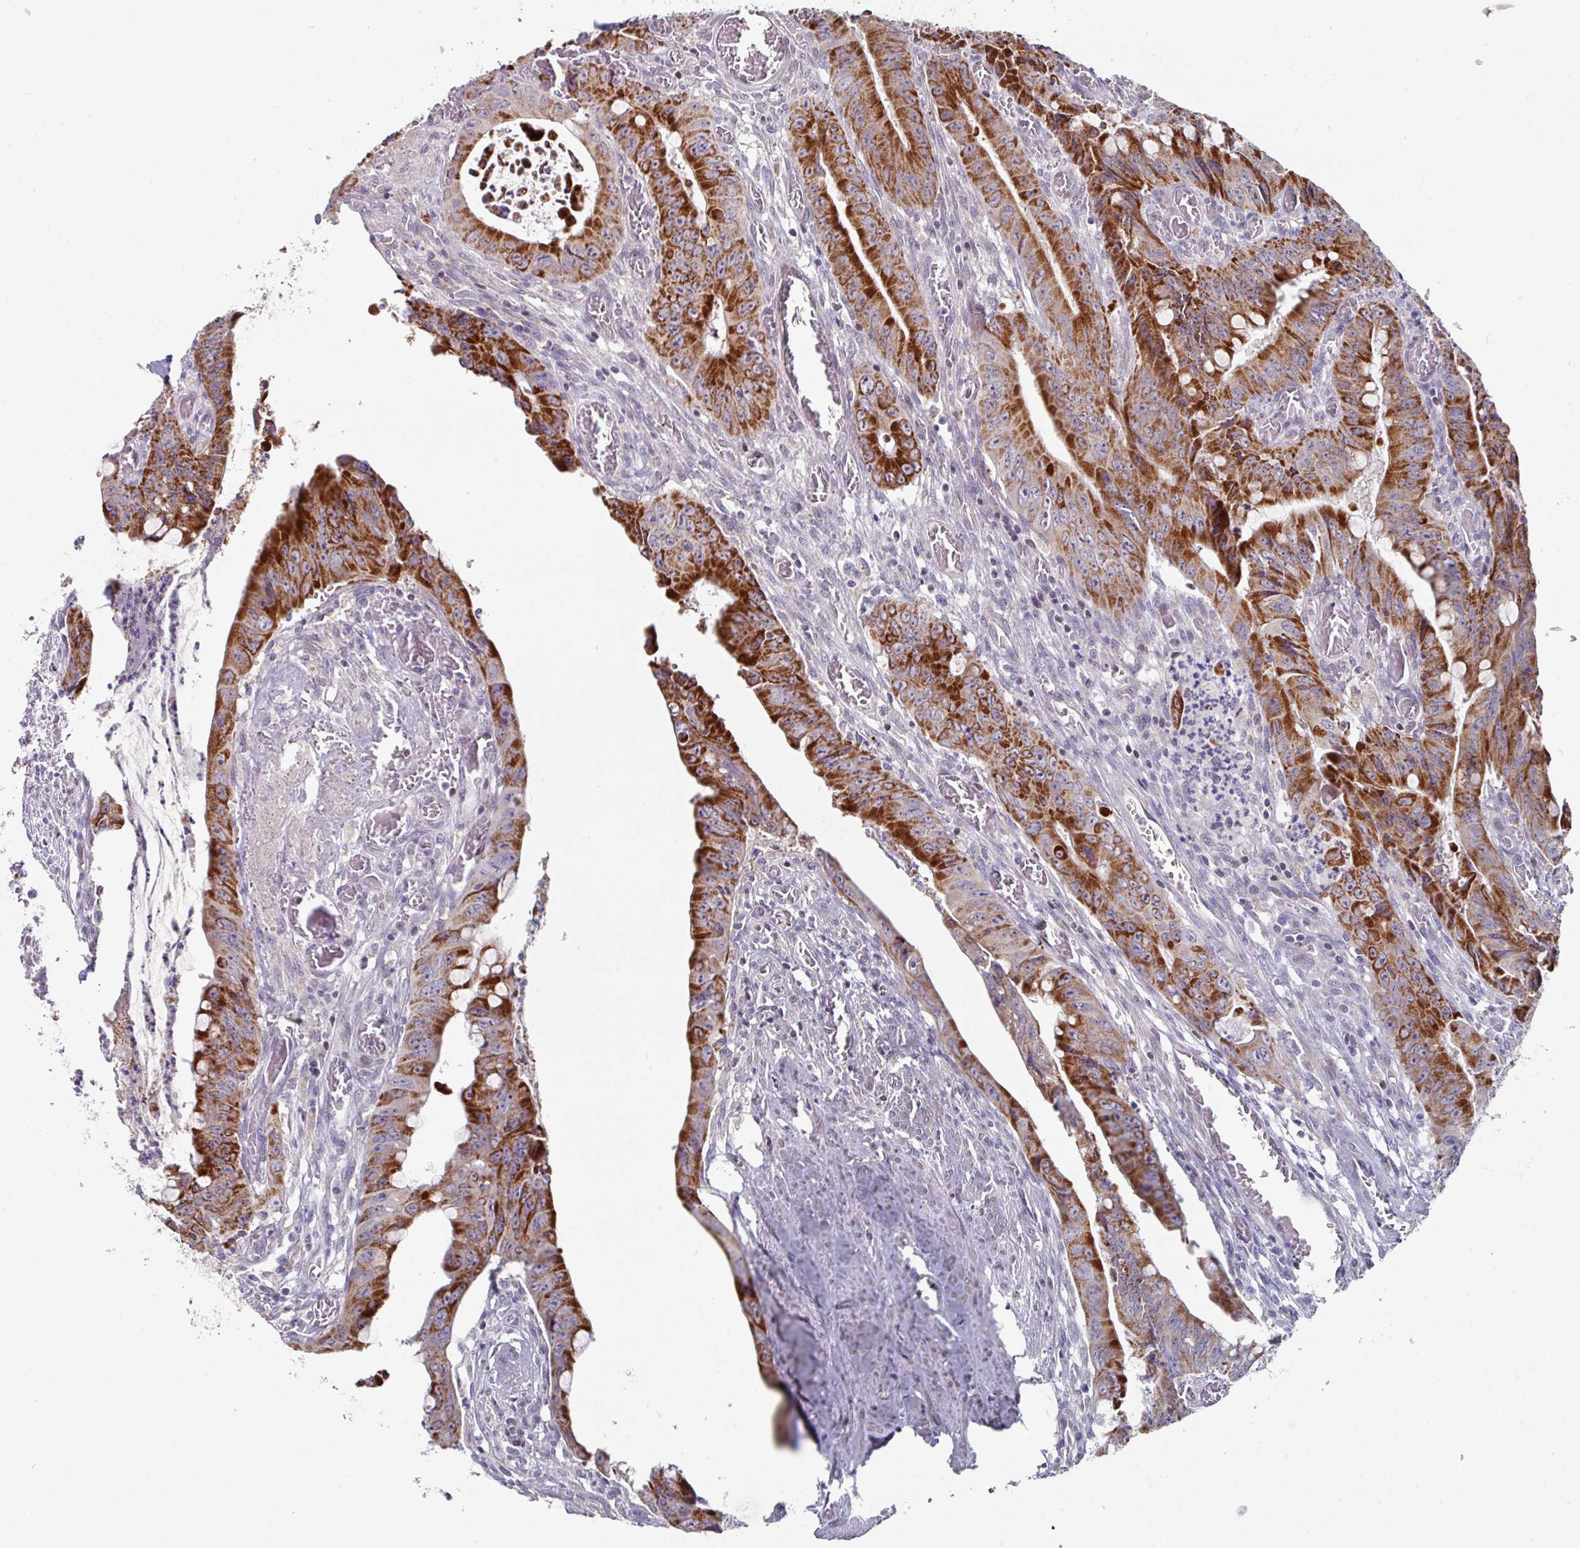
{"staining": {"intensity": "strong", "quantity": ">75%", "location": "cytoplasmic/membranous"}, "tissue": "colorectal cancer", "cell_type": "Tumor cells", "image_type": "cancer", "snomed": [{"axis": "morphology", "description": "Adenocarcinoma, NOS"}, {"axis": "topography", "description": "Rectum"}], "caption": "Adenocarcinoma (colorectal) stained with DAB immunohistochemistry exhibits high levels of strong cytoplasmic/membranous positivity in approximately >75% of tumor cells.", "gene": "CBX7", "patient": {"sex": "male", "age": 78}}